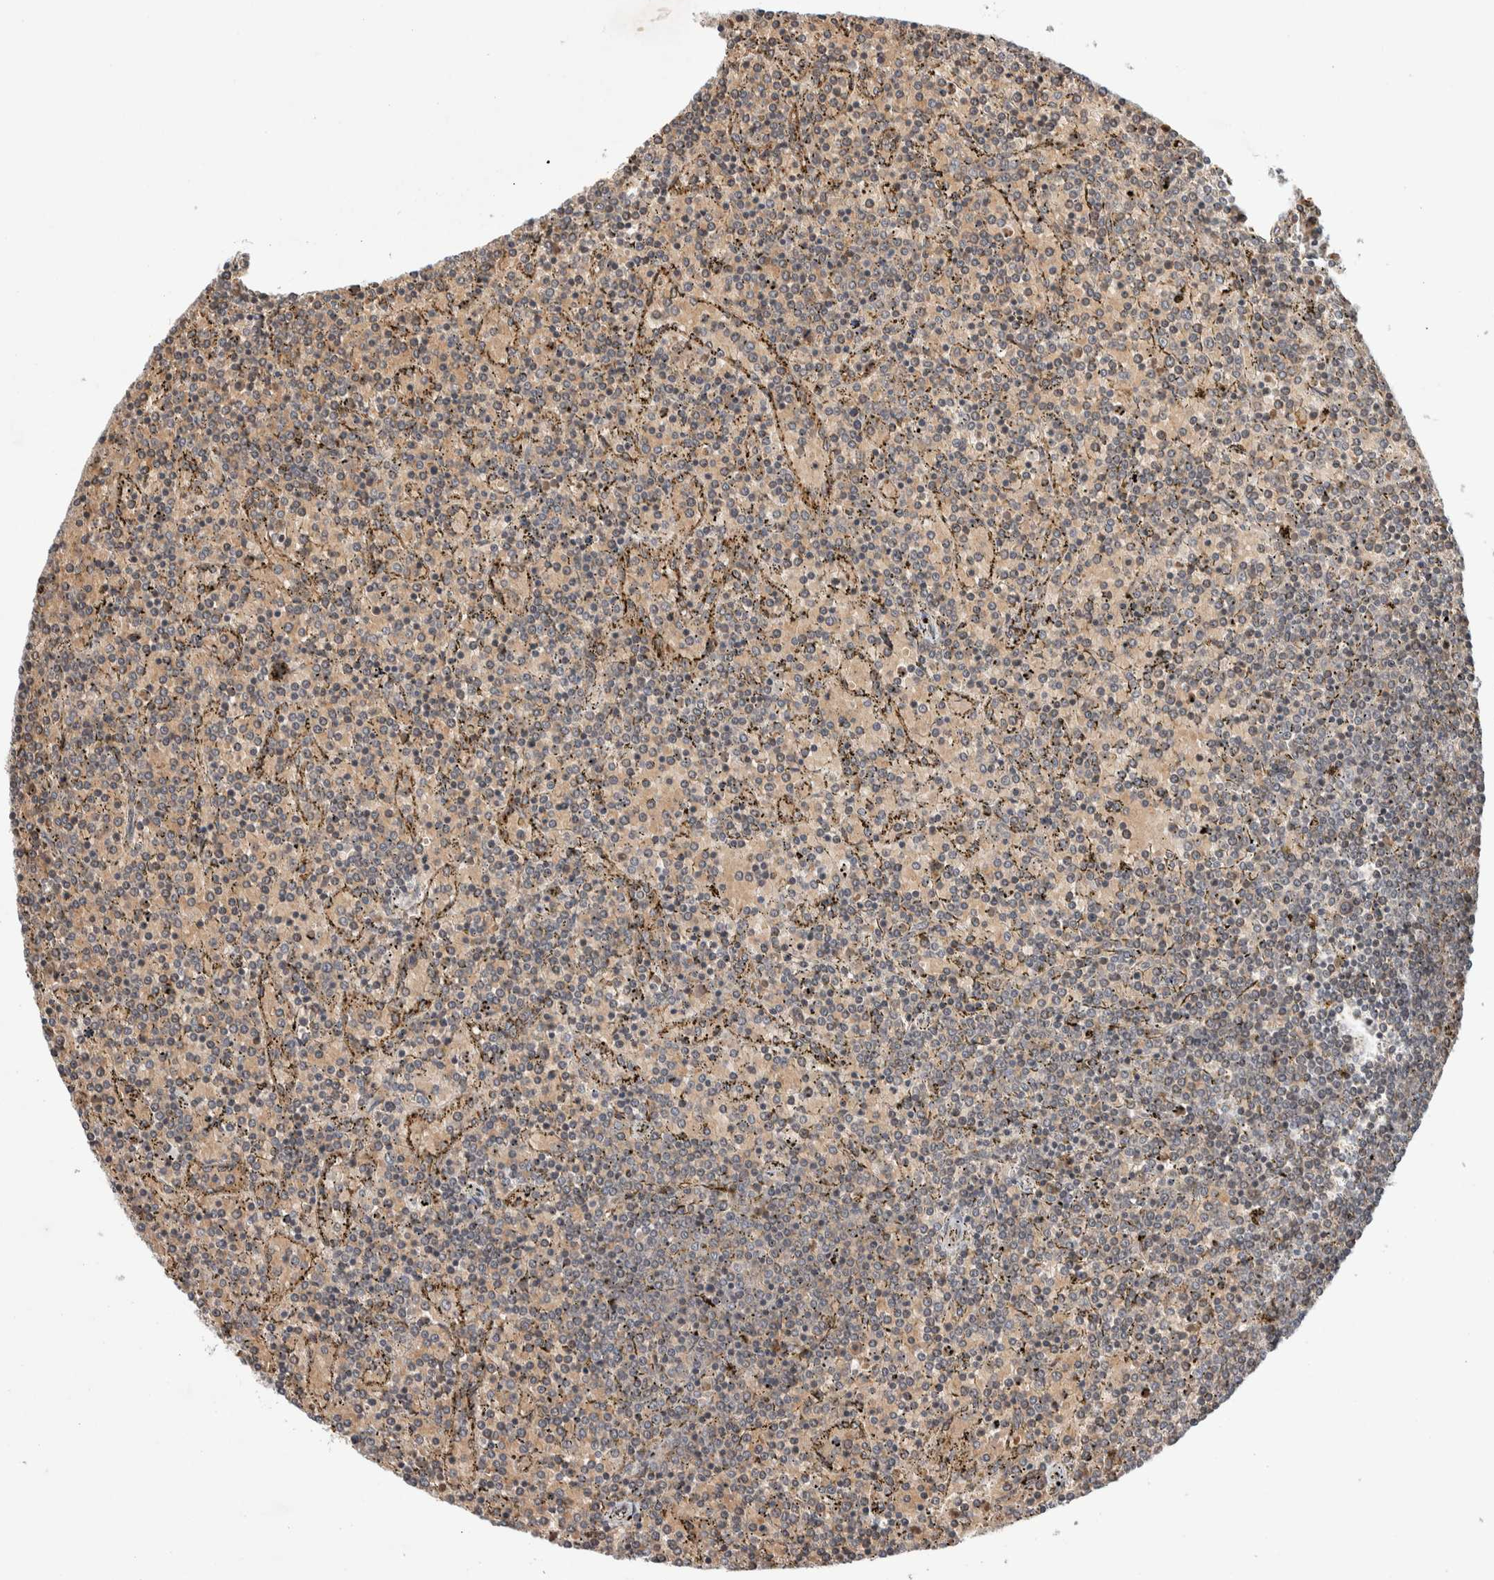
{"staining": {"intensity": "negative", "quantity": "none", "location": "none"}, "tissue": "lymphoma", "cell_type": "Tumor cells", "image_type": "cancer", "snomed": [{"axis": "morphology", "description": "Malignant lymphoma, non-Hodgkin's type, Low grade"}, {"axis": "topography", "description": "Spleen"}], "caption": "This is an immunohistochemistry (IHC) micrograph of malignant lymphoma, non-Hodgkin's type (low-grade). There is no expression in tumor cells.", "gene": "KCNK1", "patient": {"sex": "female", "age": 77}}